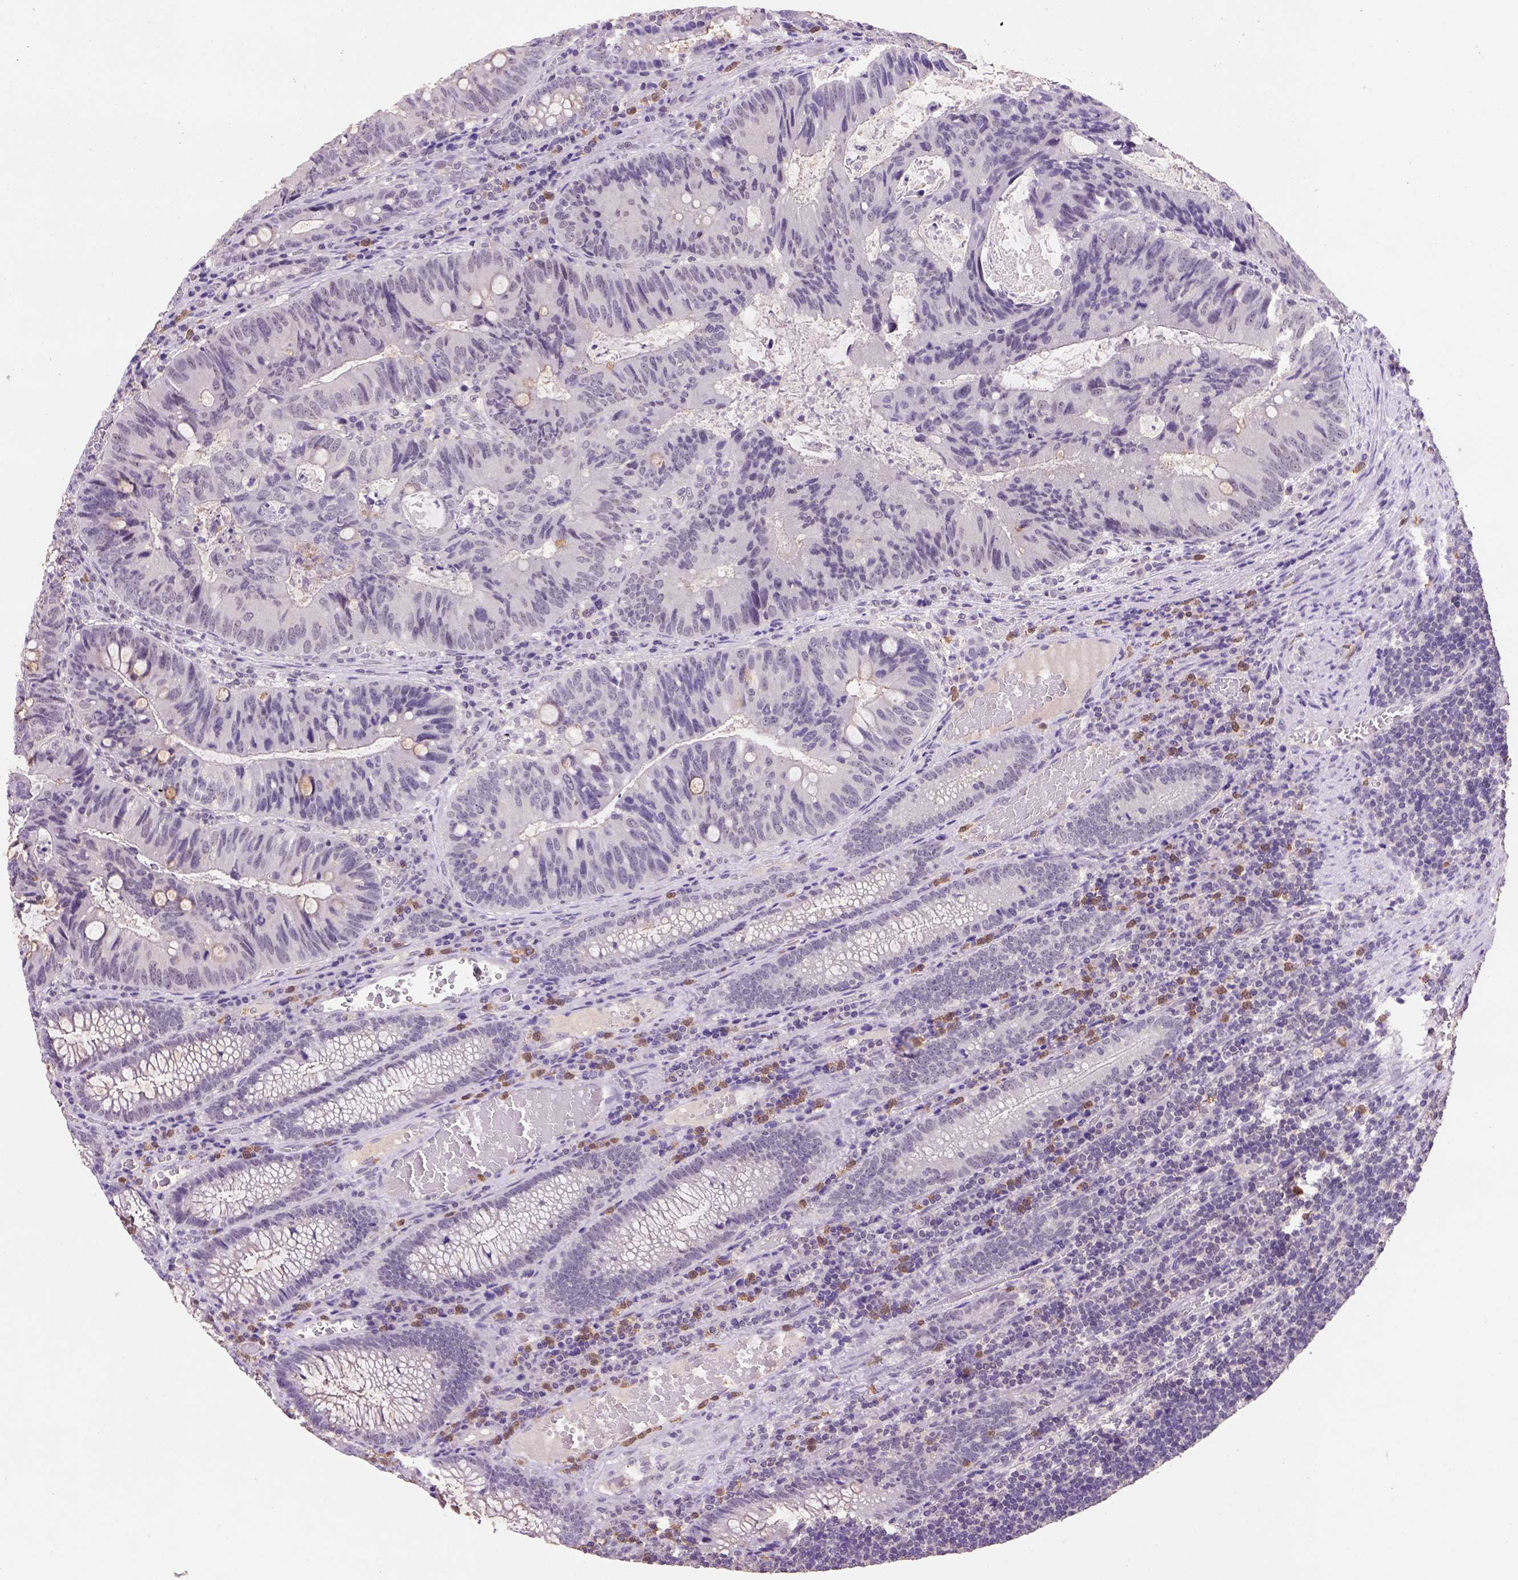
{"staining": {"intensity": "weak", "quantity": "<25%", "location": "nuclear"}, "tissue": "colorectal cancer", "cell_type": "Tumor cells", "image_type": "cancer", "snomed": [{"axis": "morphology", "description": "Adenocarcinoma, NOS"}, {"axis": "topography", "description": "Colon"}], "caption": "Immunohistochemical staining of colorectal cancer exhibits no significant staining in tumor cells.", "gene": "SCML4", "patient": {"sex": "male", "age": 67}}